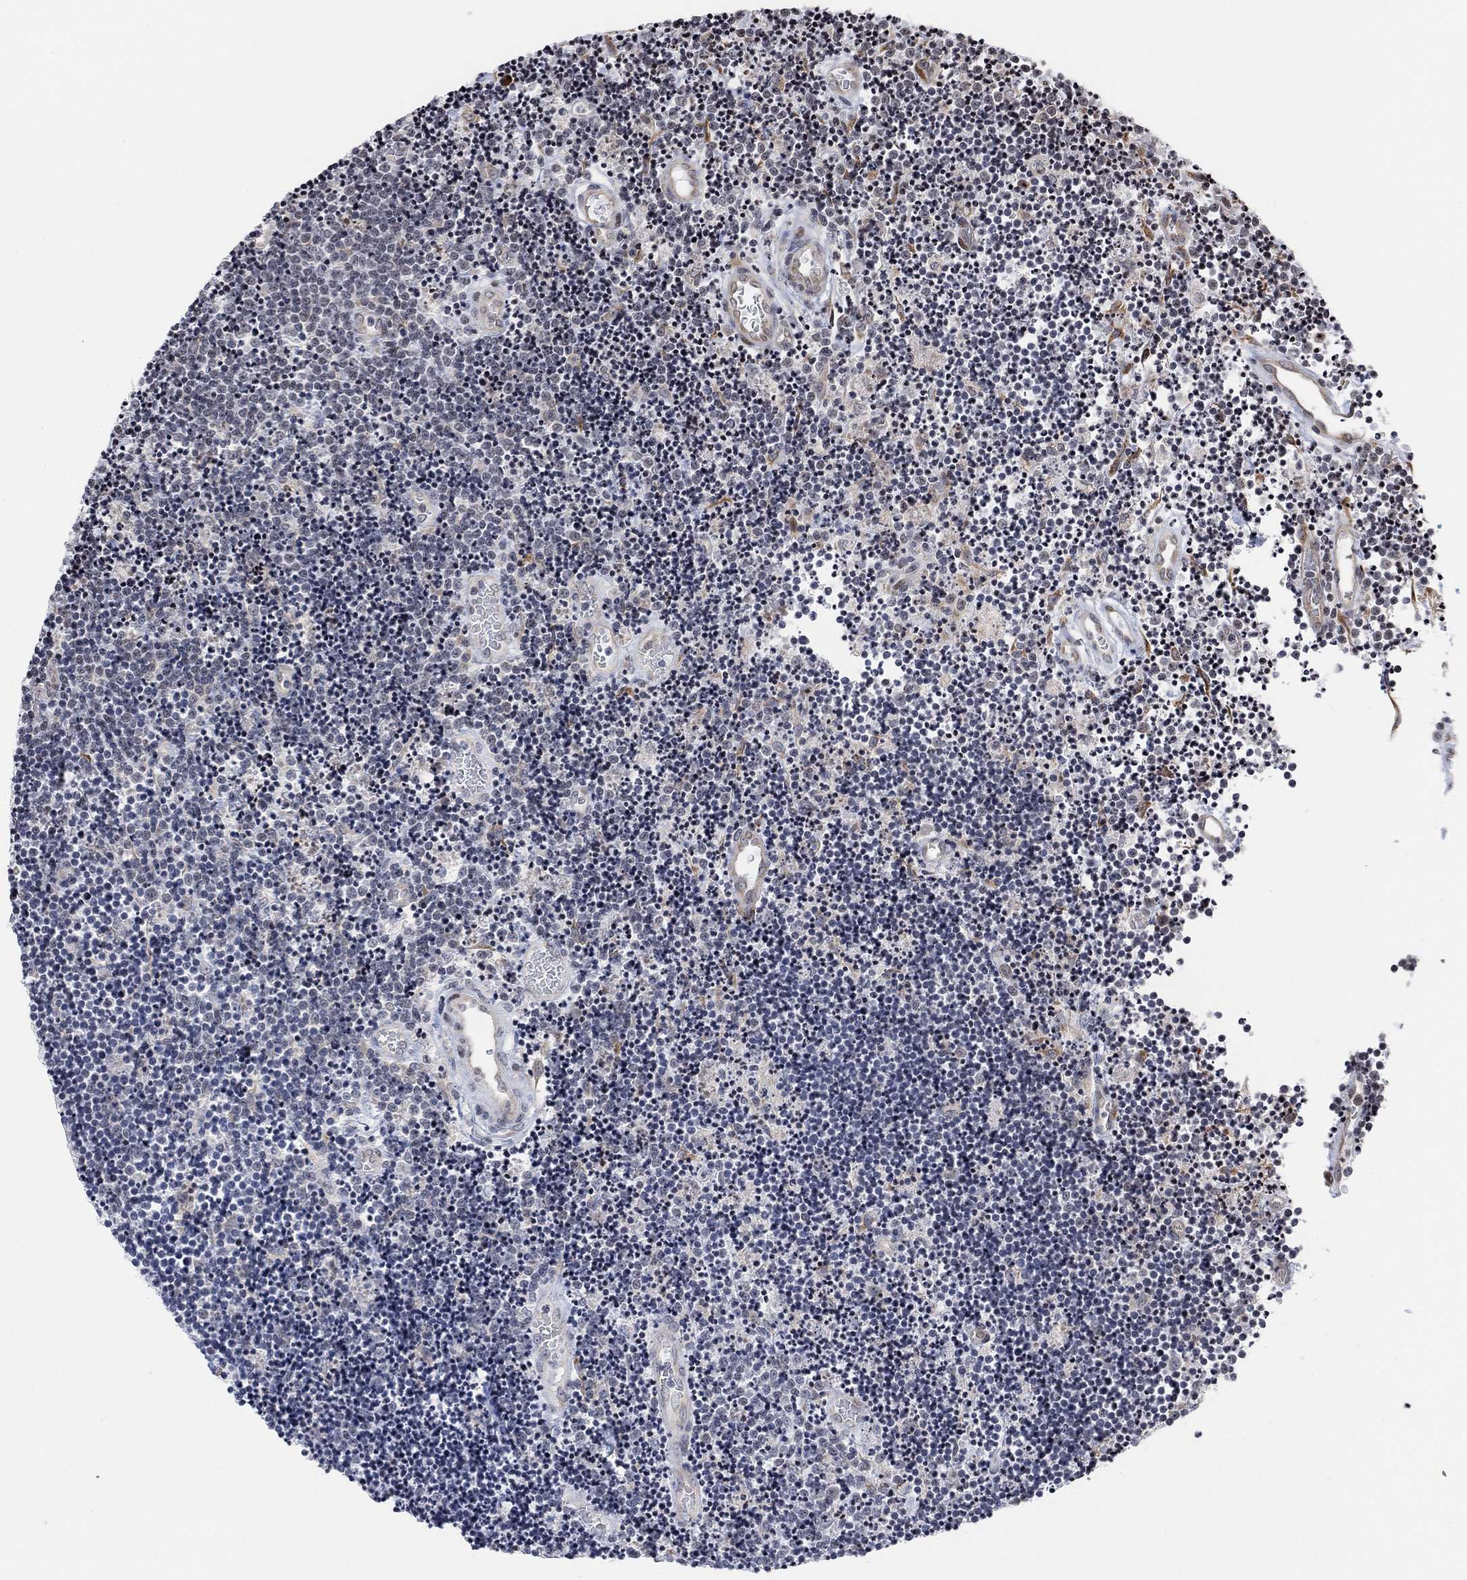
{"staining": {"intensity": "negative", "quantity": "none", "location": "none"}, "tissue": "lymphoma", "cell_type": "Tumor cells", "image_type": "cancer", "snomed": [{"axis": "morphology", "description": "Malignant lymphoma, non-Hodgkin's type, Low grade"}, {"axis": "topography", "description": "Brain"}], "caption": "Histopathology image shows no protein expression in tumor cells of lymphoma tissue. The staining was performed using DAB (3,3'-diaminobenzidine) to visualize the protein expression in brown, while the nuclei were stained in blue with hematoxylin (Magnification: 20x).", "gene": "ABHD14A", "patient": {"sex": "female", "age": 66}}